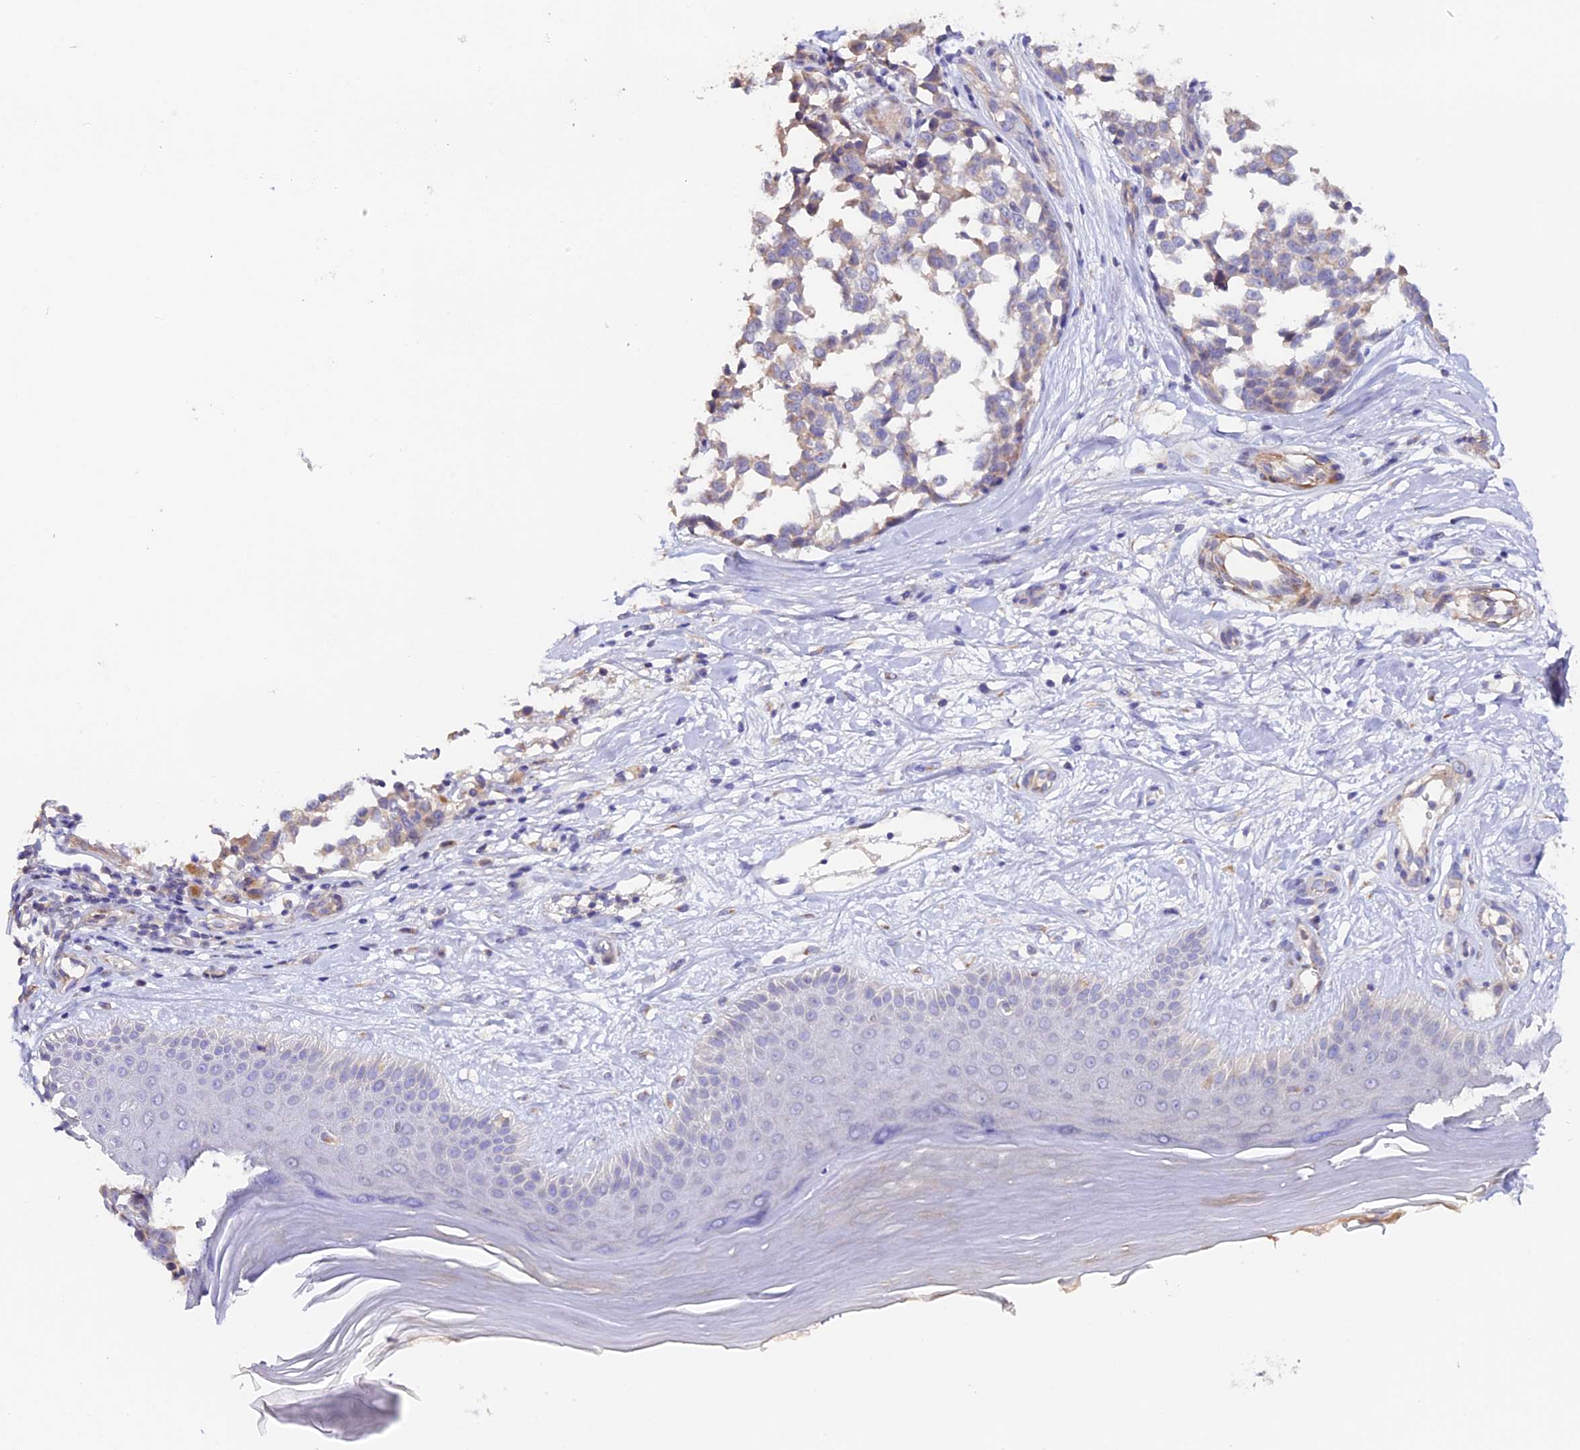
{"staining": {"intensity": "weak", "quantity": "<25%", "location": "cytoplasmic/membranous"}, "tissue": "melanoma", "cell_type": "Tumor cells", "image_type": "cancer", "snomed": [{"axis": "morphology", "description": "Malignant melanoma, NOS"}, {"axis": "topography", "description": "Skin"}], "caption": "DAB immunohistochemical staining of human melanoma demonstrates no significant positivity in tumor cells.", "gene": "TANGO6", "patient": {"sex": "female", "age": 64}}